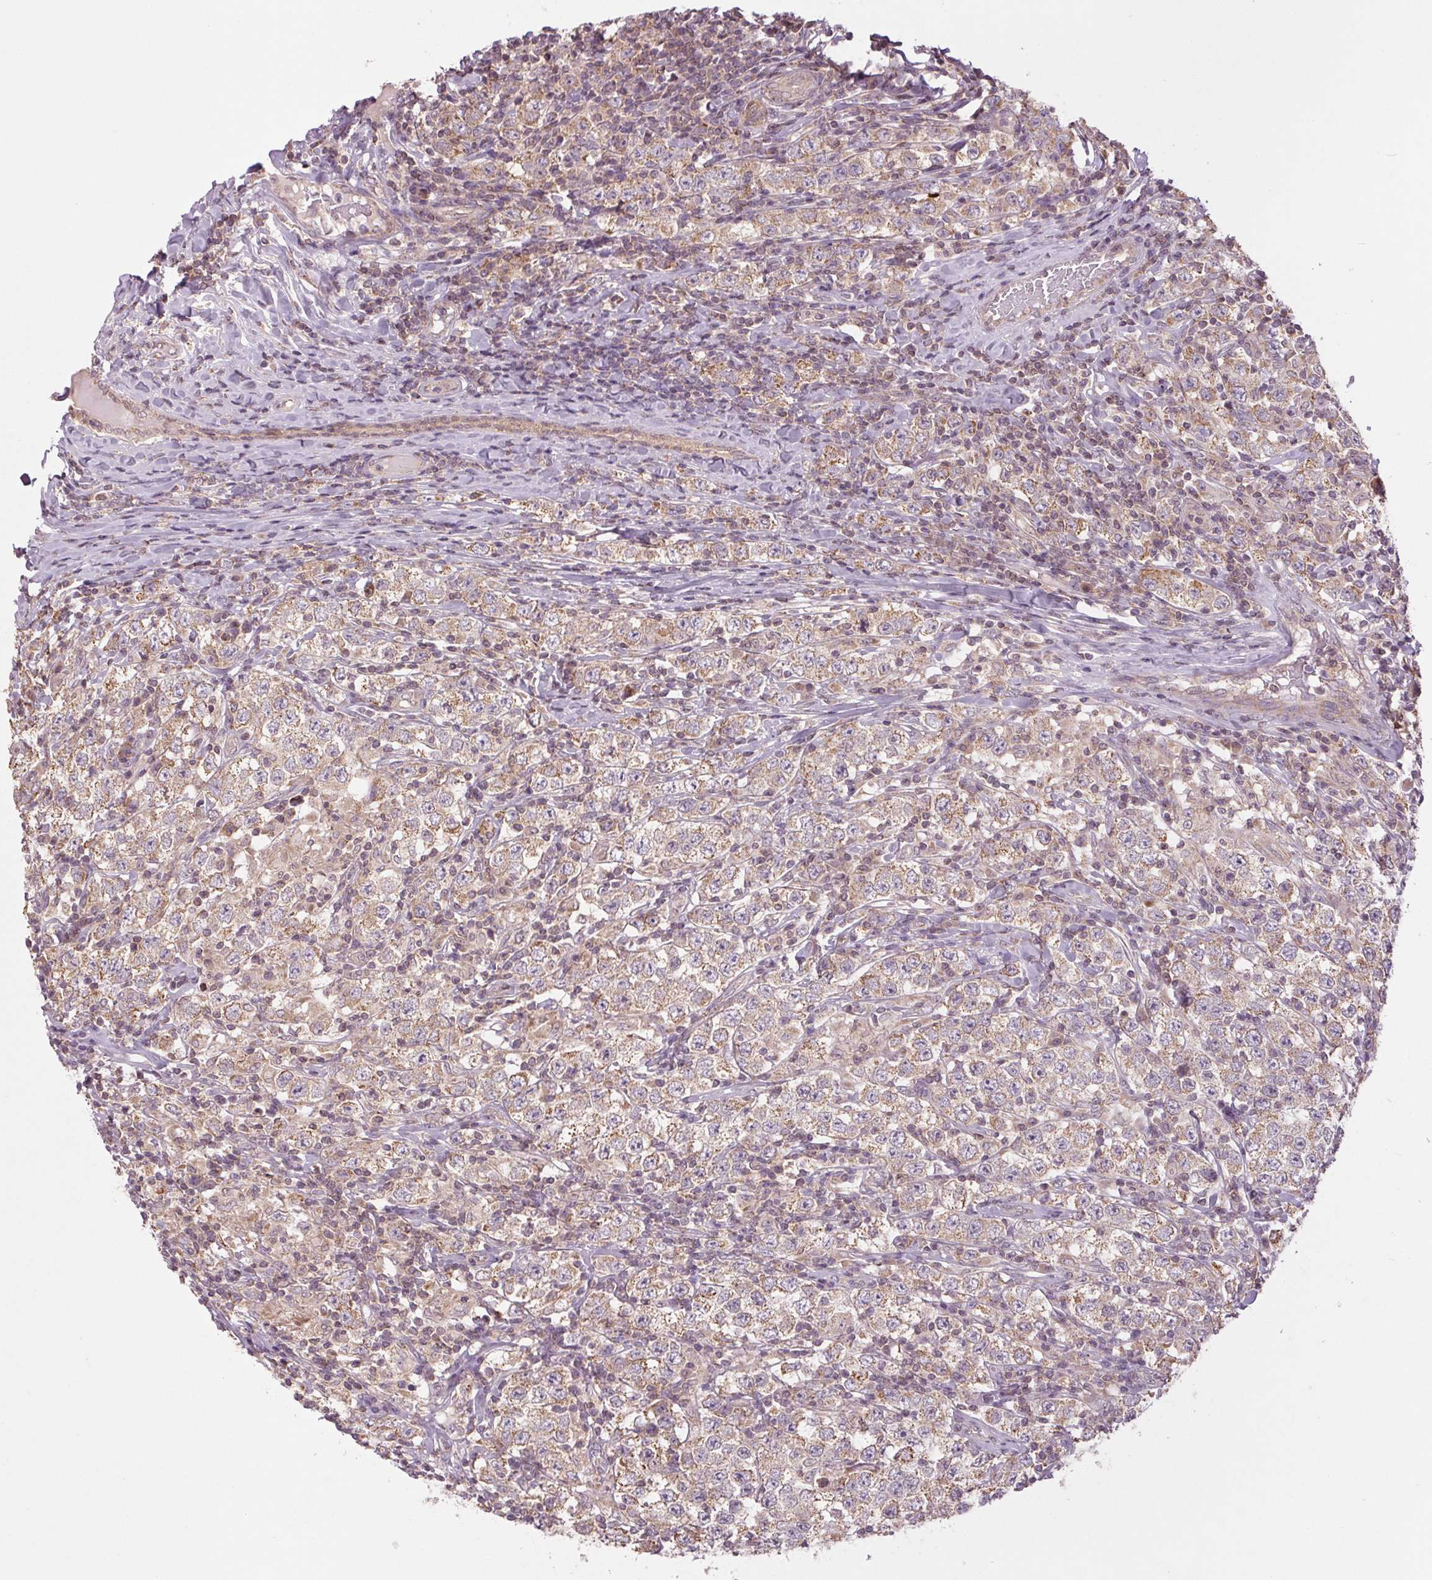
{"staining": {"intensity": "weak", "quantity": ">75%", "location": "cytoplasmic/membranous"}, "tissue": "testis cancer", "cell_type": "Tumor cells", "image_type": "cancer", "snomed": [{"axis": "morphology", "description": "Seminoma, NOS"}, {"axis": "morphology", "description": "Carcinoma, Embryonal, NOS"}, {"axis": "topography", "description": "Testis"}], "caption": "About >75% of tumor cells in human embryonal carcinoma (testis) show weak cytoplasmic/membranous protein positivity as visualized by brown immunohistochemical staining.", "gene": "MAP3K5", "patient": {"sex": "male", "age": 41}}